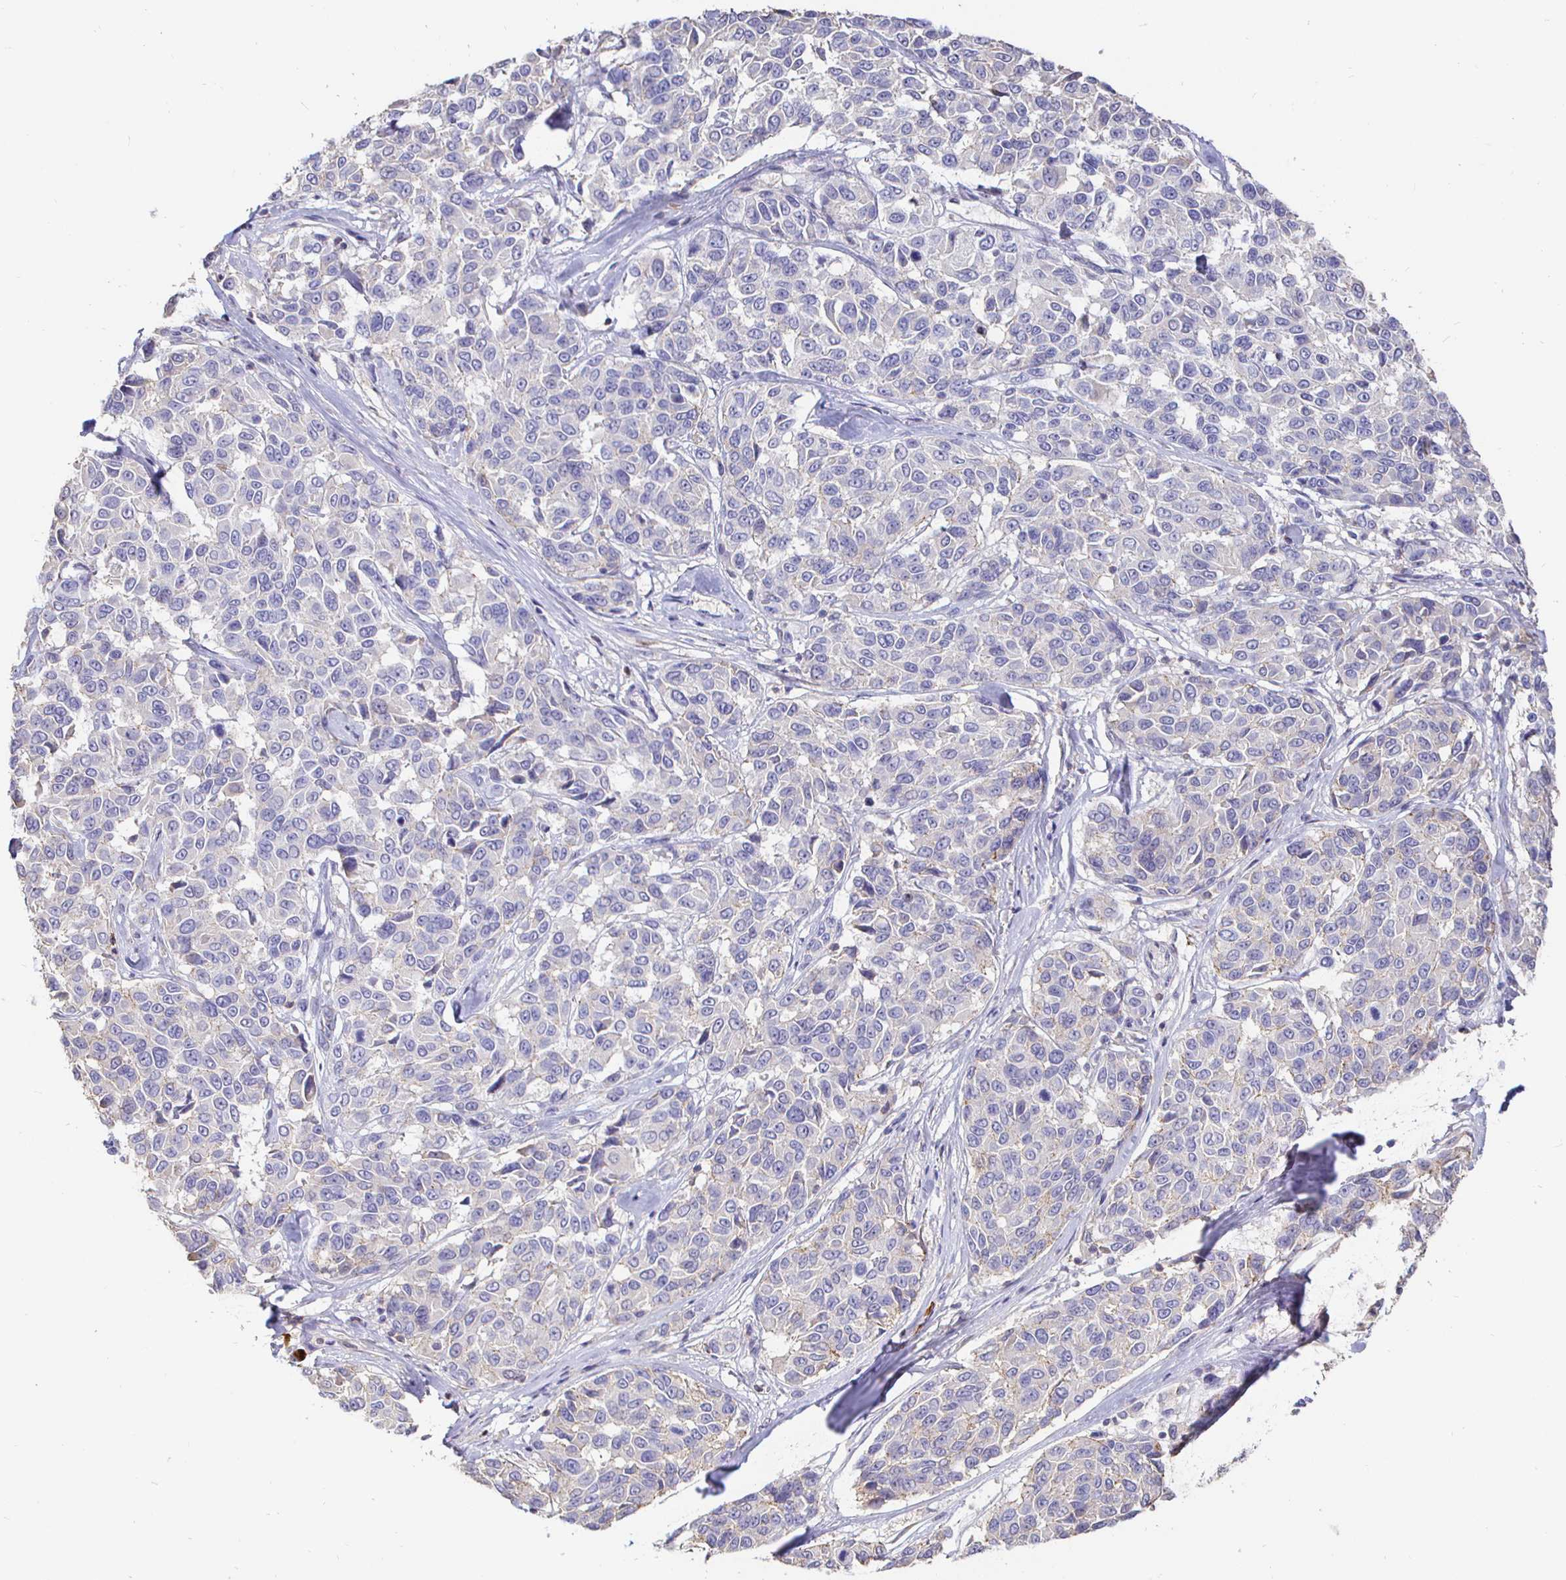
{"staining": {"intensity": "negative", "quantity": "none", "location": "none"}, "tissue": "melanoma", "cell_type": "Tumor cells", "image_type": "cancer", "snomed": [{"axis": "morphology", "description": "Malignant melanoma, NOS"}, {"axis": "topography", "description": "Skin"}], "caption": "There is no significant positivity in tumor cells of melanoma. Brightfield microscopy of immunohistochemistry (IHC) stained with DAB (3,3'-diaminobenzidine) (brown) and hematoxylin (blue), captured at high magnification.", "gene": "CXCR3", "patient": {"sex": "female", "age": 66}}